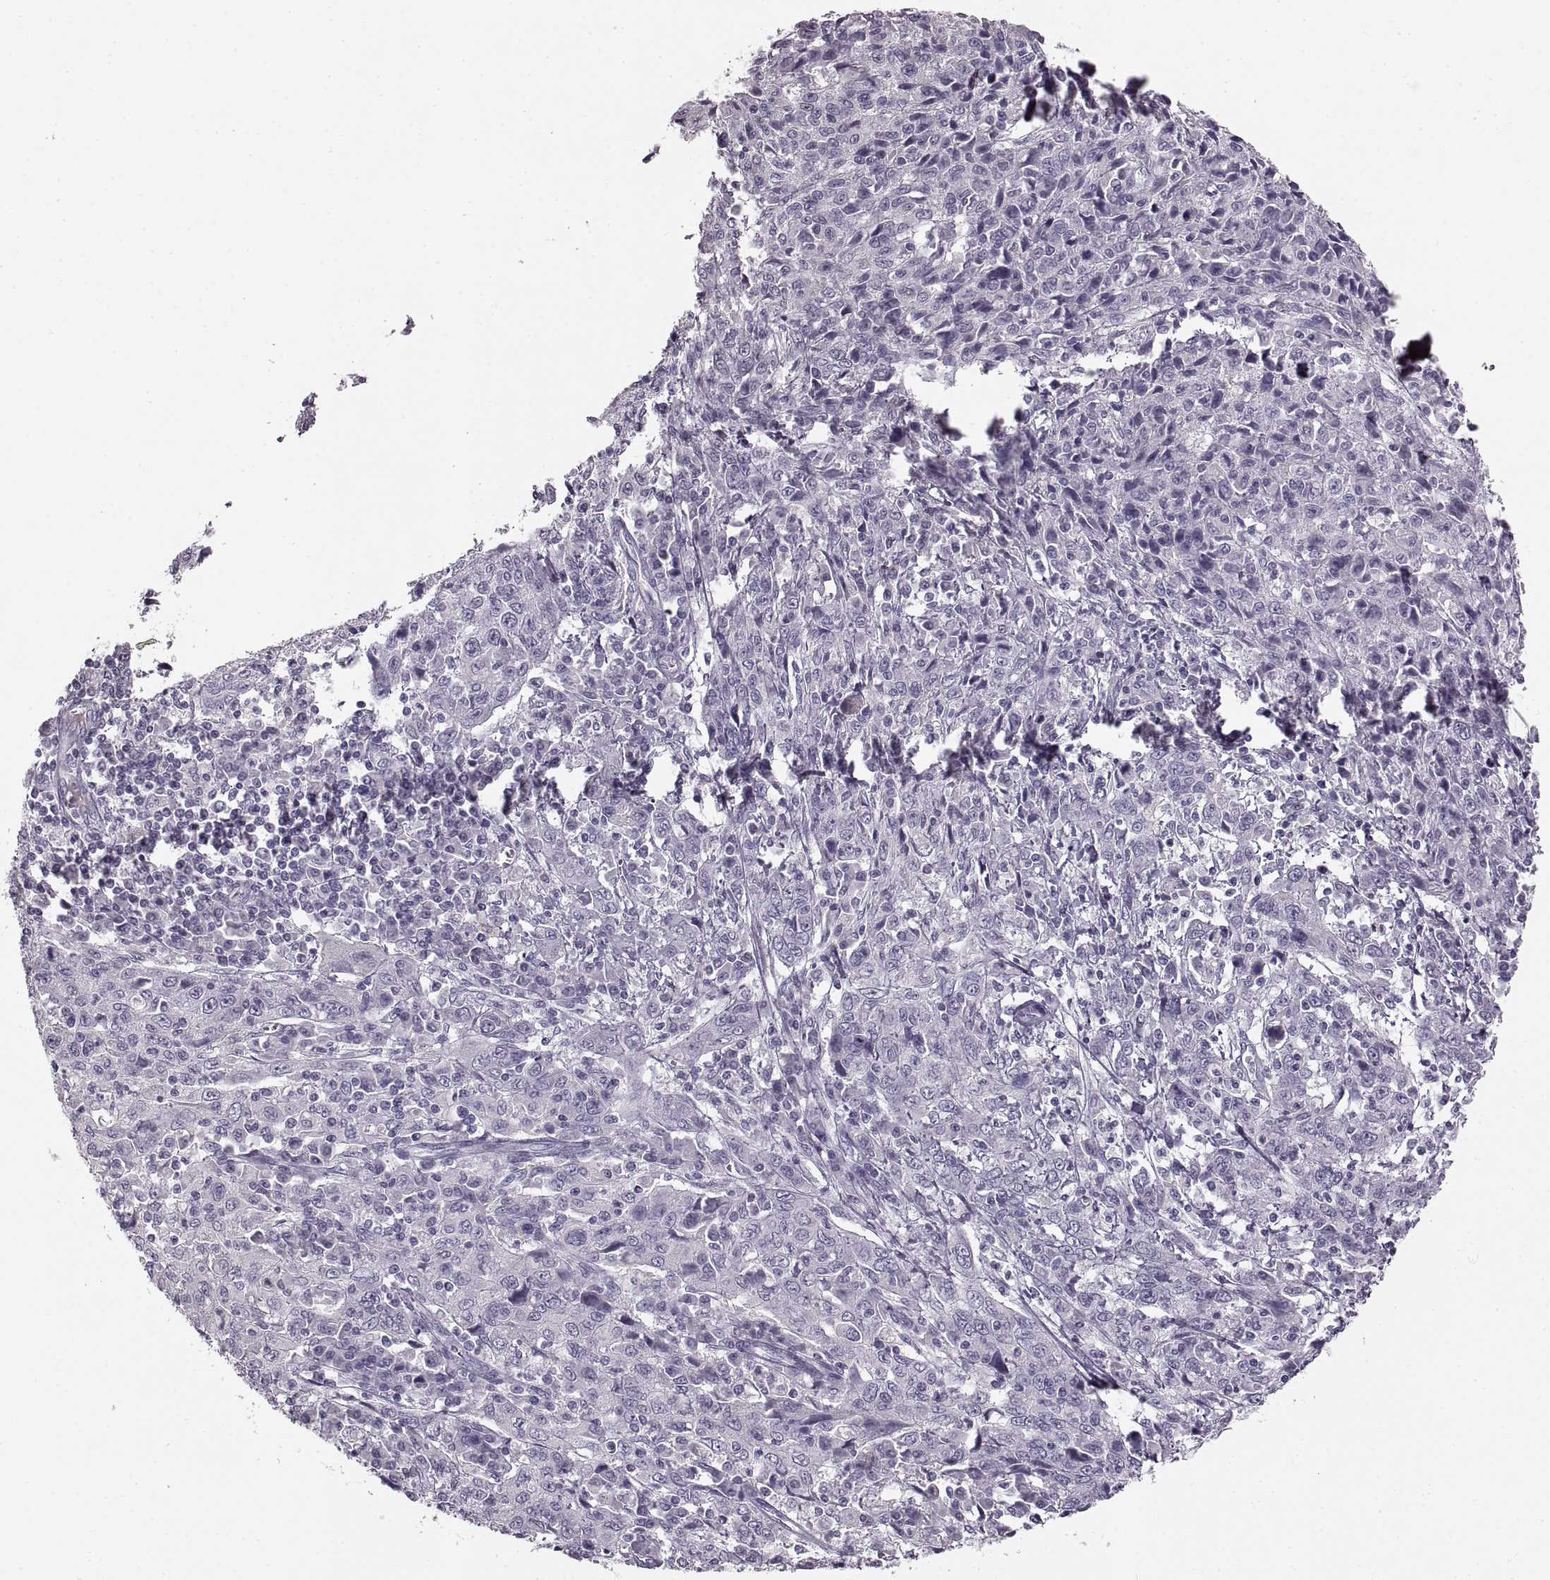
{"staining": {"intensity": "negative", "quantity": "none", "location": "none"}, "tissue": "cervical cancer", "cell_type": "Tumor cells", "image_type": "cancer", "snomed": [{"axis": "morphology", "description": "Squamous cell carcinoma, NOS"}, {"axis": "topography", "description": "Cervix"}], "caption": "Immunohistochemistry photomicrograph of squamous cell carcinoma (cervical) stained for a protein (brown), which exhibits no positivity in tumor cells.", "gene": "CNTN1", "patient": {"sex": "female", "age": 46}}